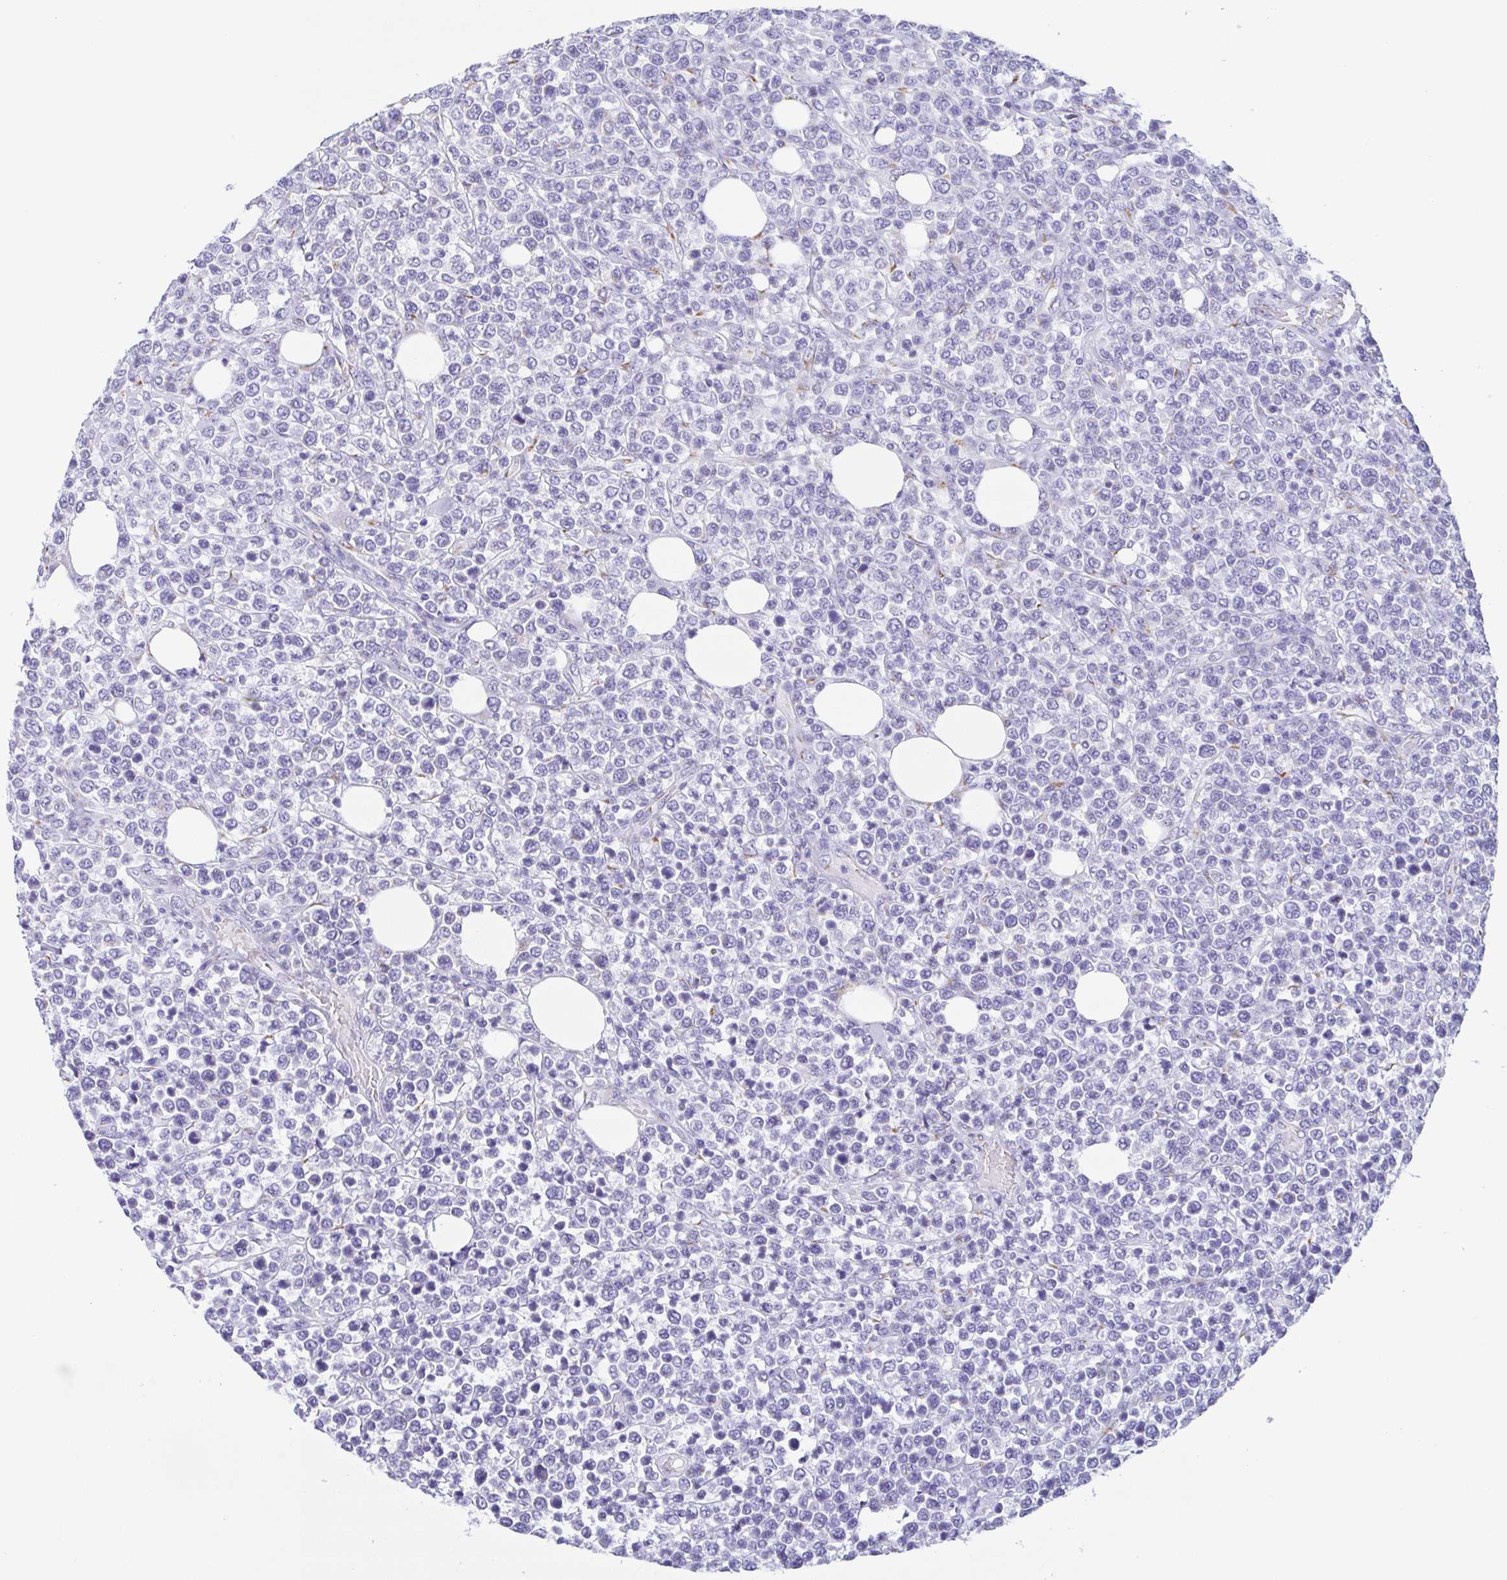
{"staining": {"intensity": "negative", "quantity": "none", "location": "none"}, "tissue": "lymphoma", "cell_type": "Tumor cells", "image_type": "cancer", "snomed": [{"axis": "morphology", "description": "Malignant lymphoma, non-Hodgkin's type, High grade"}, {"axis": "topography", "description": "Soft tissue"}], "caption": "High magnification brightfield microscopy of malignant lymphoma, non-Hodgkin's type (high-grade) stained with DAB (brown) and counterstained with hematoxylin (blue): tumor cells show no significant expression.", "gene": "SULT1B1", "patient": {"sex": "female", "age": 56}}